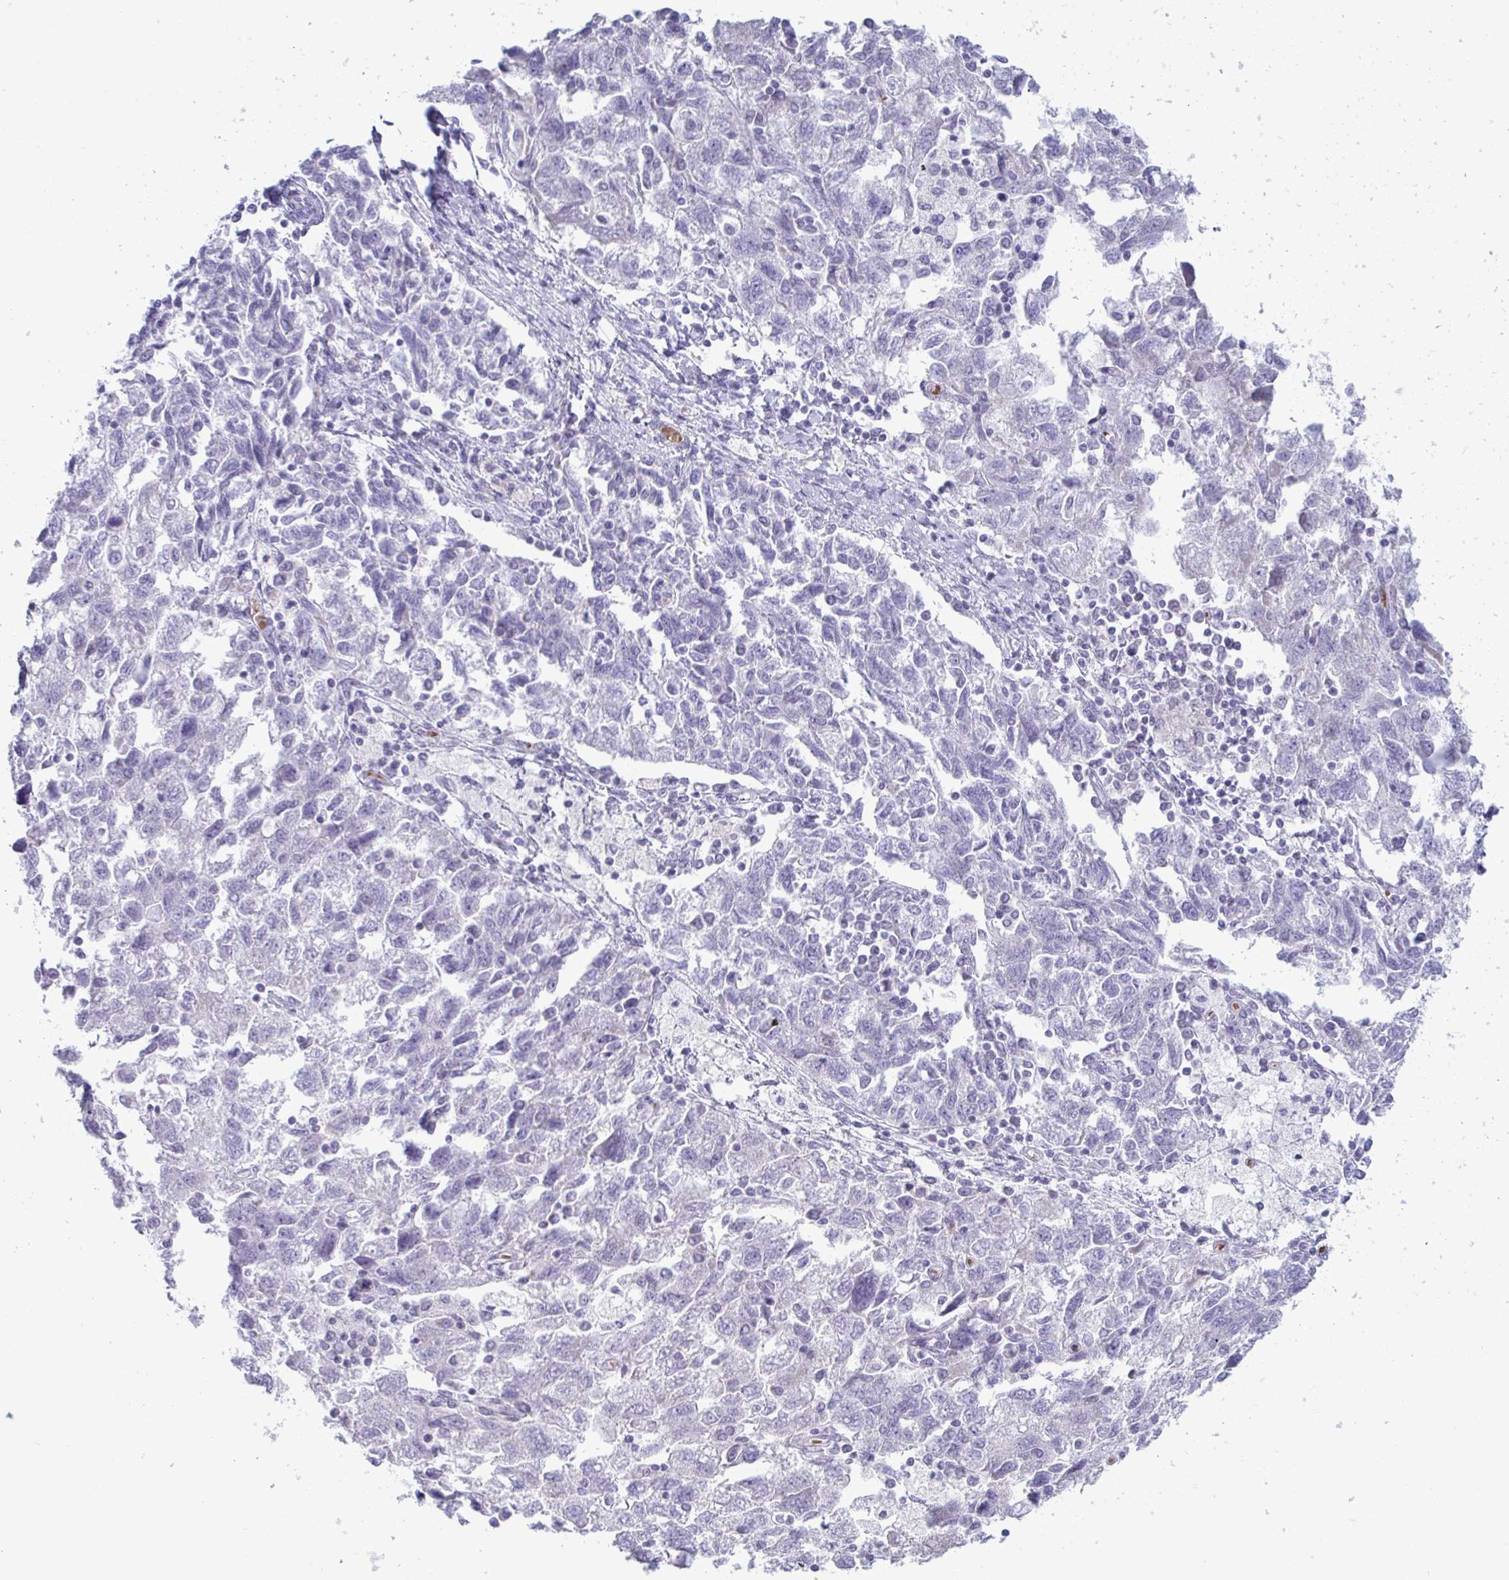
{"staining": {"intensity": "negative", "quantity": "none", "location": "none"}, "tissue": "ovarian cancer", "cell_type": "Tumor cells", "image_type": "cancer", "snomed": [{"axis": "morphology", "description": "Carcinoma, NOS"}, {"axis": "morphology", "description": "Cystadenocarcinoma, serous, NOS"}, {"axis": "topography", "description": "Ovary"}], "caption": "High magnification brightfield microscopy of carcinoma (ovarian) stained with DAB (brown) and counterstained with hematoxylin (blue): tumor cells show no significant positivity.", "gene": "CYP4F11", "patient": {"sex": "female", "age": 69}}